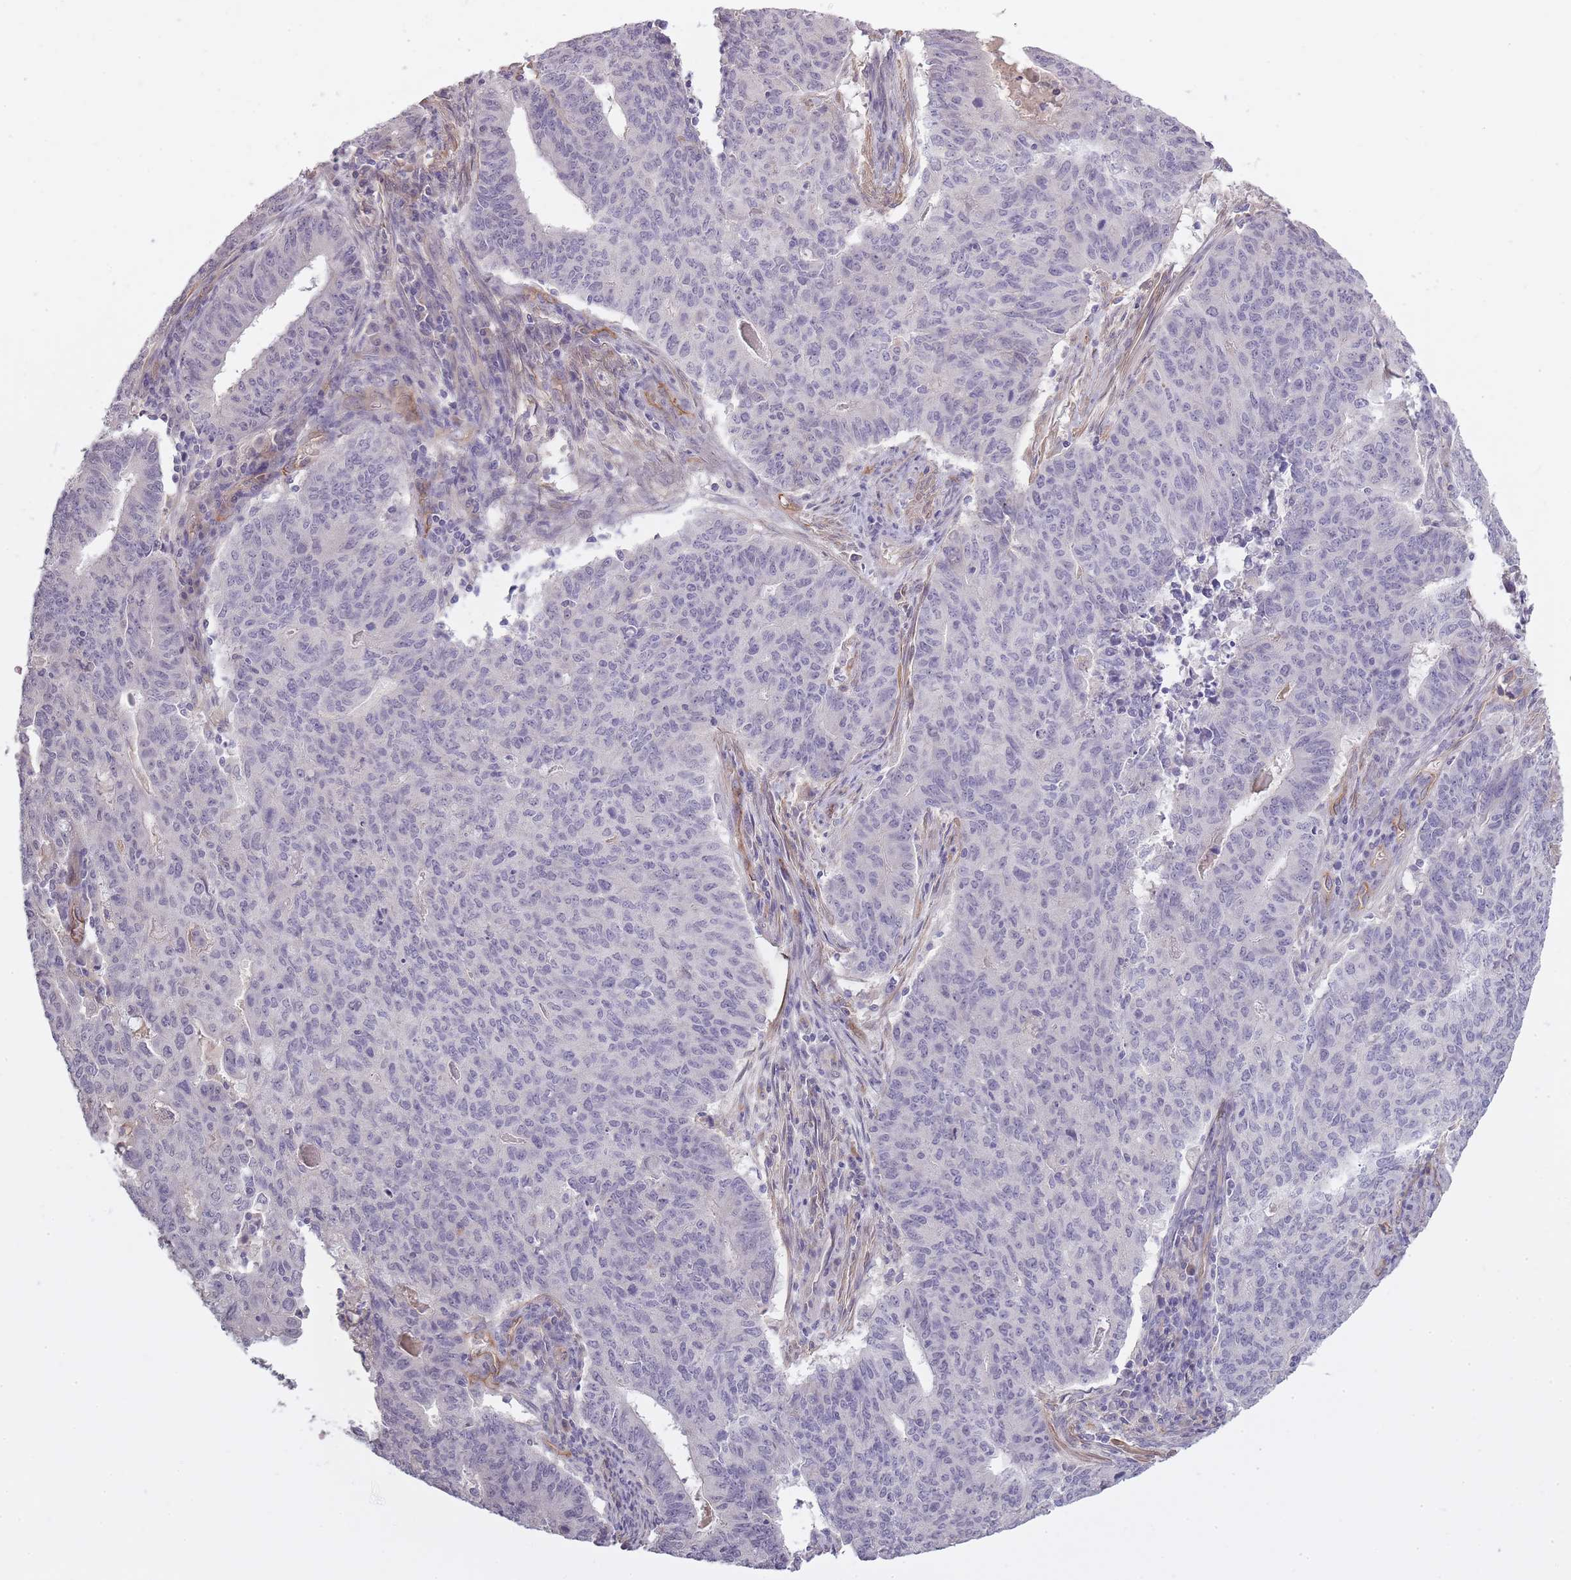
{"staining": {"intensity": "negative", "quantity": "none", "location": "none"}, "tissue": "endometrial cancer", "cell_type": "Tumor cells", "image_type": "cancer", "snomed": [{"axis": "morphology", "description": "Adenocarcinoma, NOS"}, {"axis": "topography", "description": "Endometrium"}], "caption": "Immunohistochemistry (IHC) image of neoplastic tissue: adenocarcinoma (endometrial) stained with DAB reveals no significant protein expression in tumor cells.", "gene": "SLC8A2", "patient": {"sex": "female", "age": 59}}